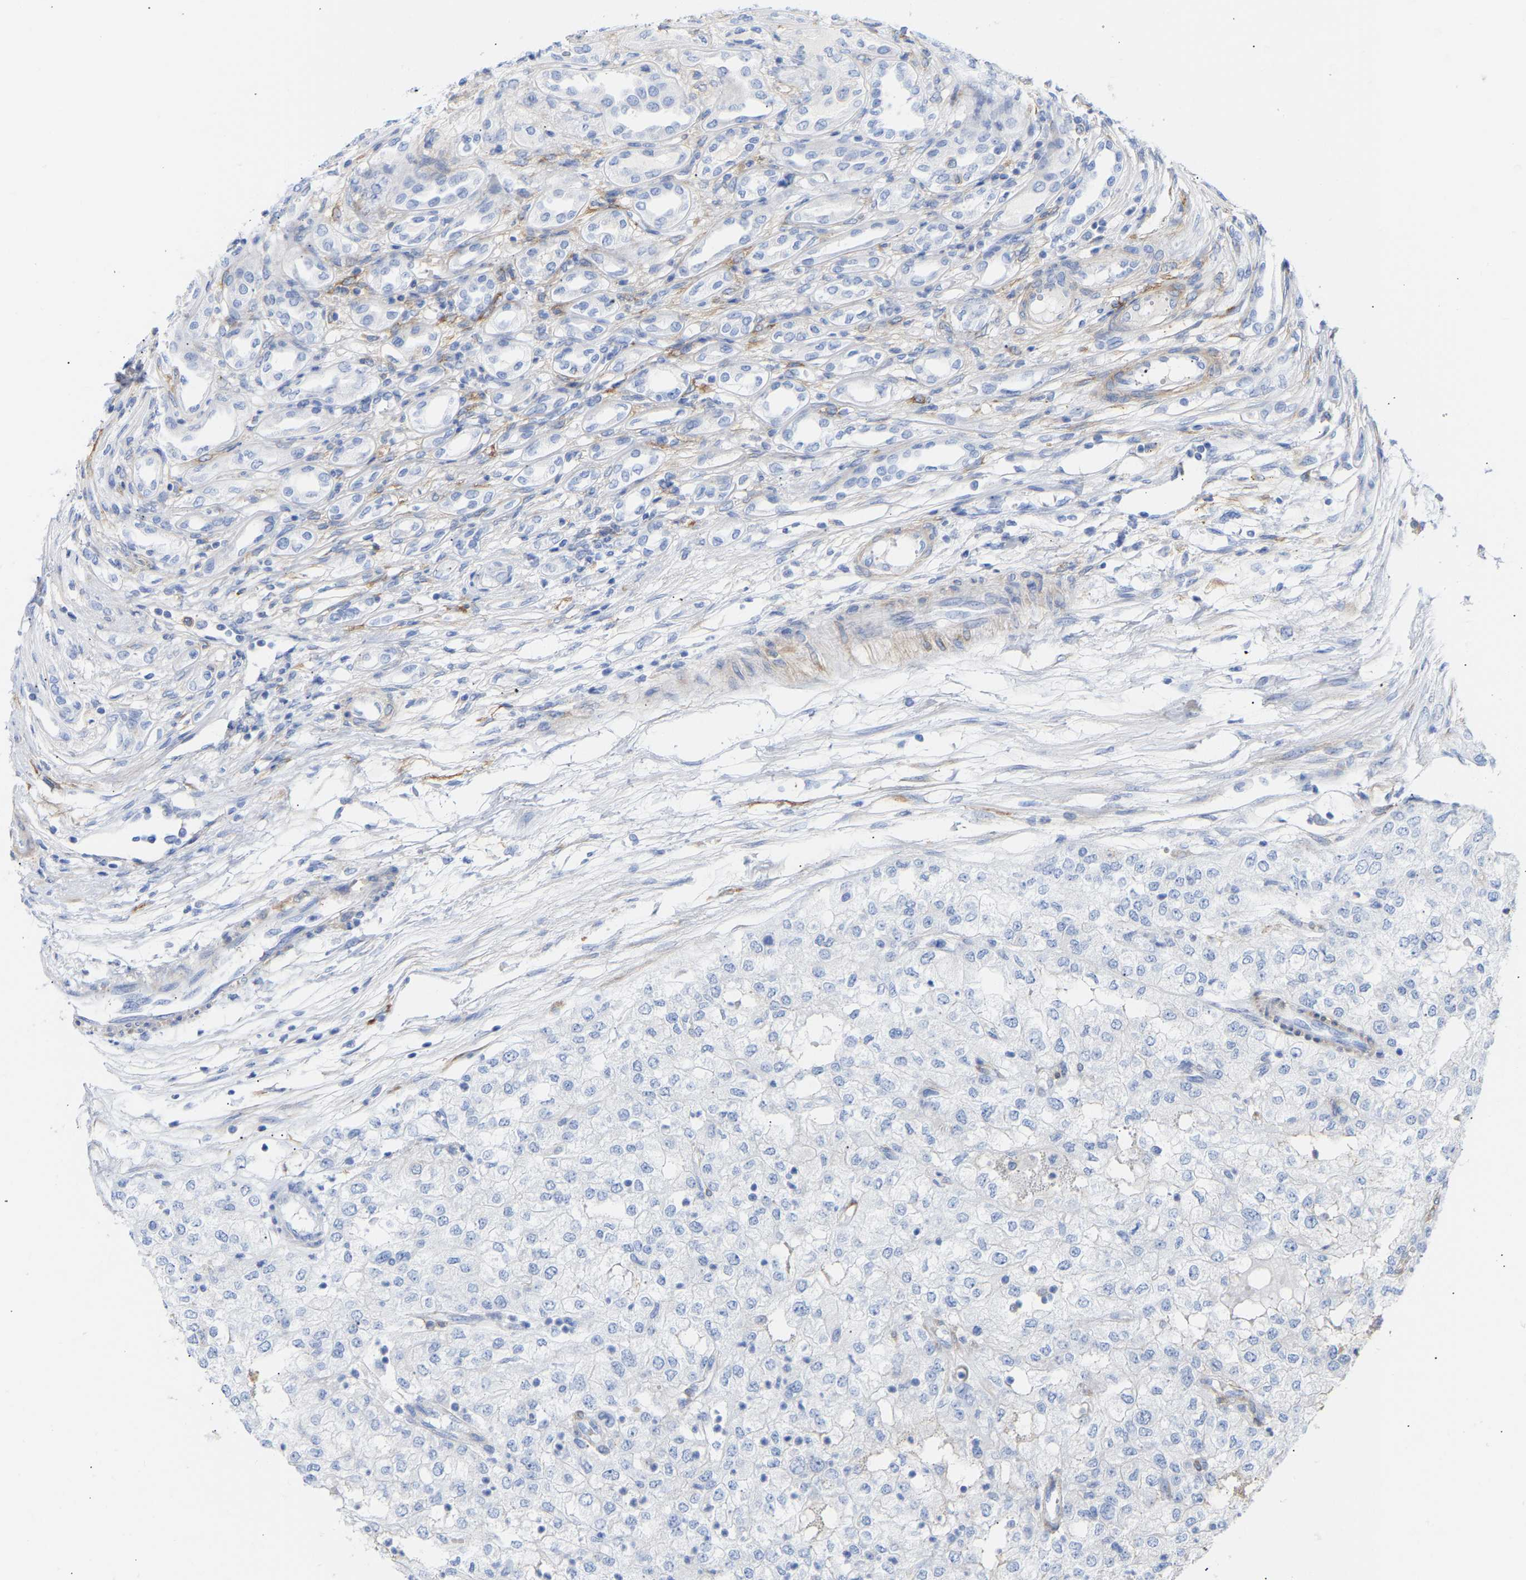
{"staining": {"intensity": "negative", "quantity": "none", "location": "none"}, "tissue": "renal cancer", "cell_type": "Tumor cells", "image_type": "cancer", "snomed": [{"axis": "morphology", "description": "Adenocarcinoma, NOS"}, {"axis": "topography", "description": "Kidney"}], "caption": "The micrograph displays no significant positivity in tumor cells of renal cancer.", "gene": "AMPH", "patient": {"sex": "female", "age": 54}}